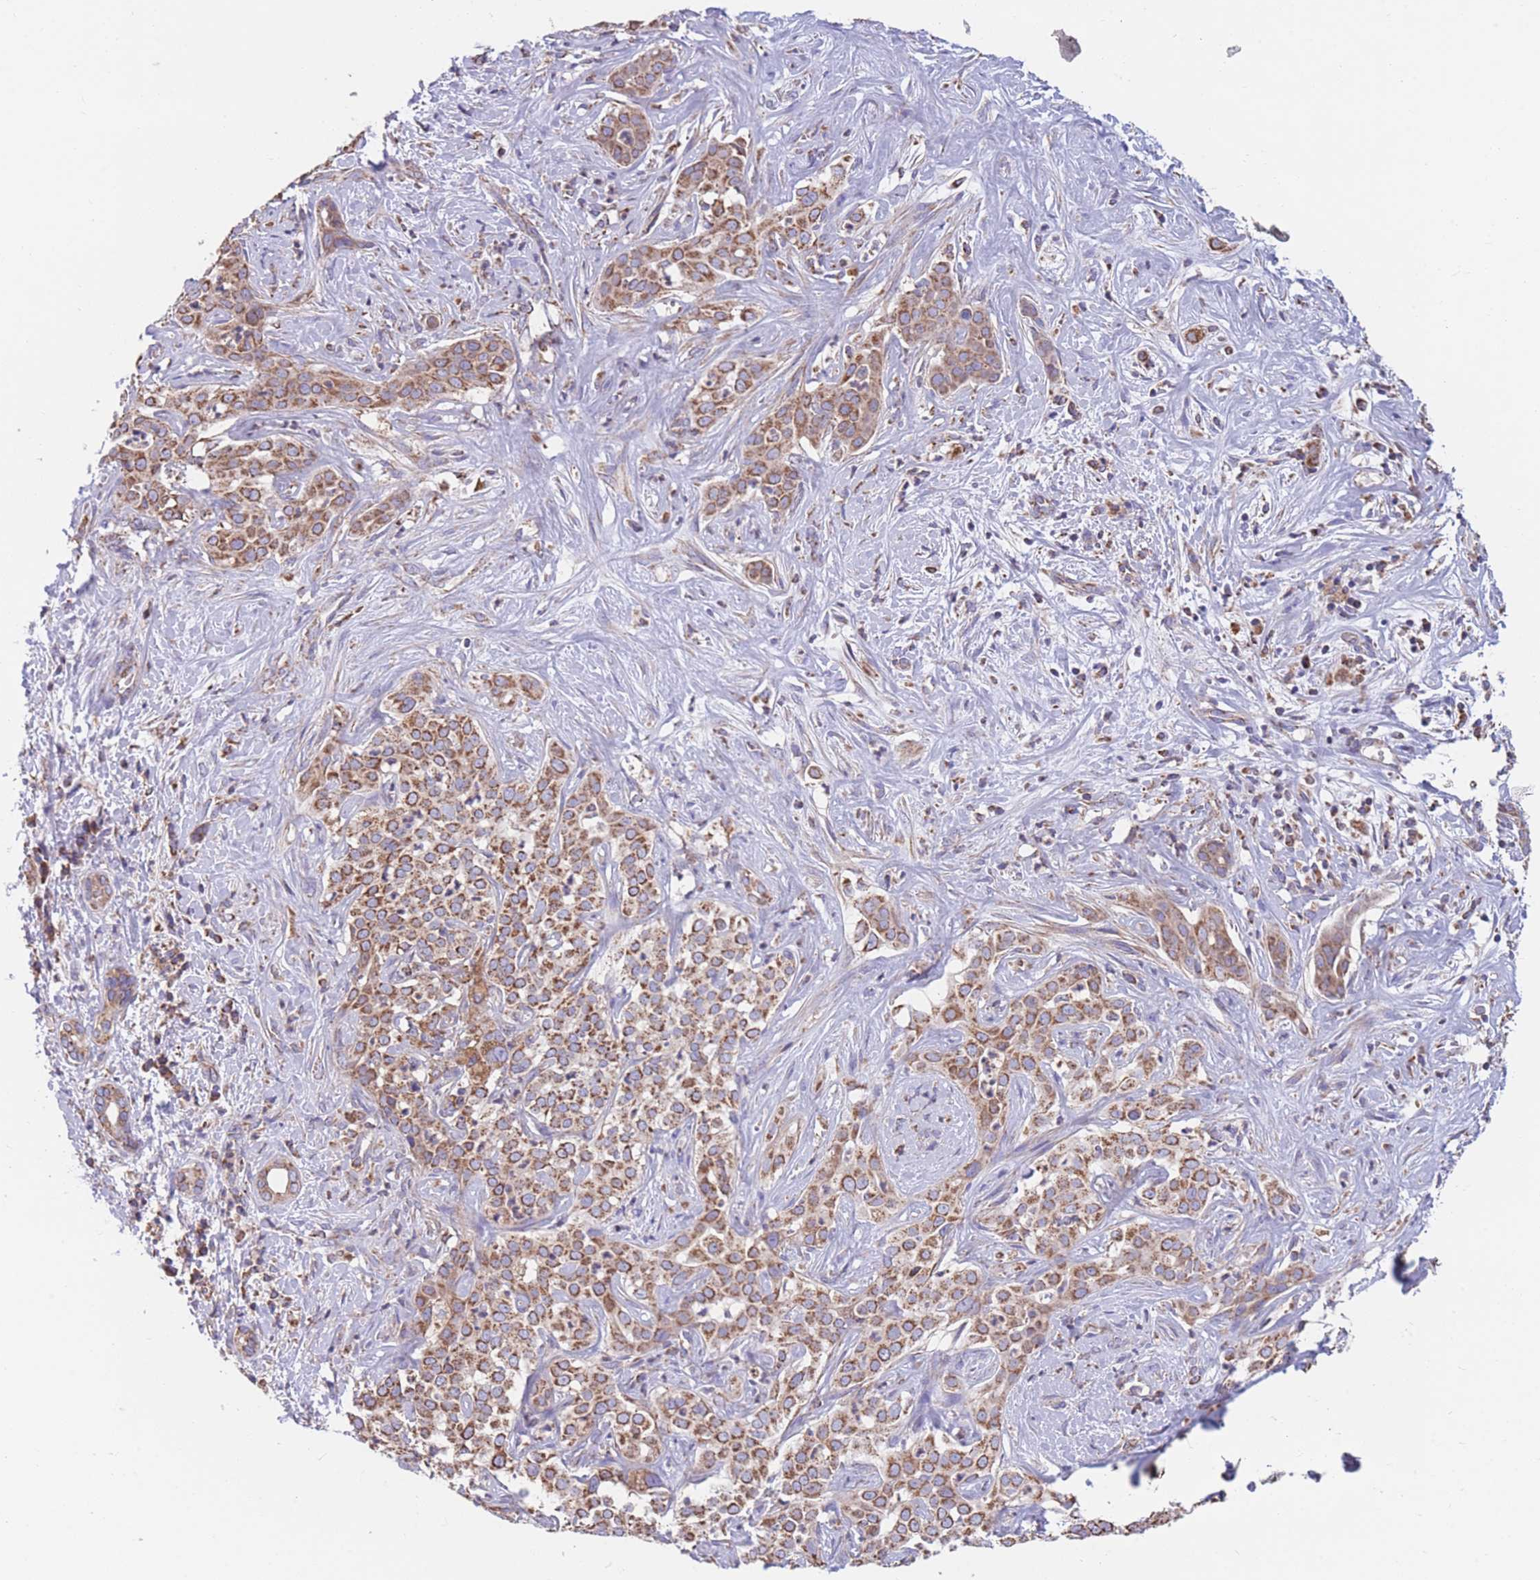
{"staining": {"intensity": "strong", "quantity": ">75%", "location": "cytoplasmic/membranous"}, "tissue": "liver cancer", "cell_type": "Tumor cells", "image_type": "cancer", "snomed": [{"axis": "morphology", "description": "Cholangiocarcinoma"}, {"axis": "topography", "description": "Liver"}], "caption": "An IHC image of neoplastic tissue is shown. Protein staining in brown shows strong cytoplasmic/membranous positivity in liver cancer (cholangiocarcinoma) within tumor cells.", "gene": "FKBP8", "patient": {"sex": "male", "age": 67}}